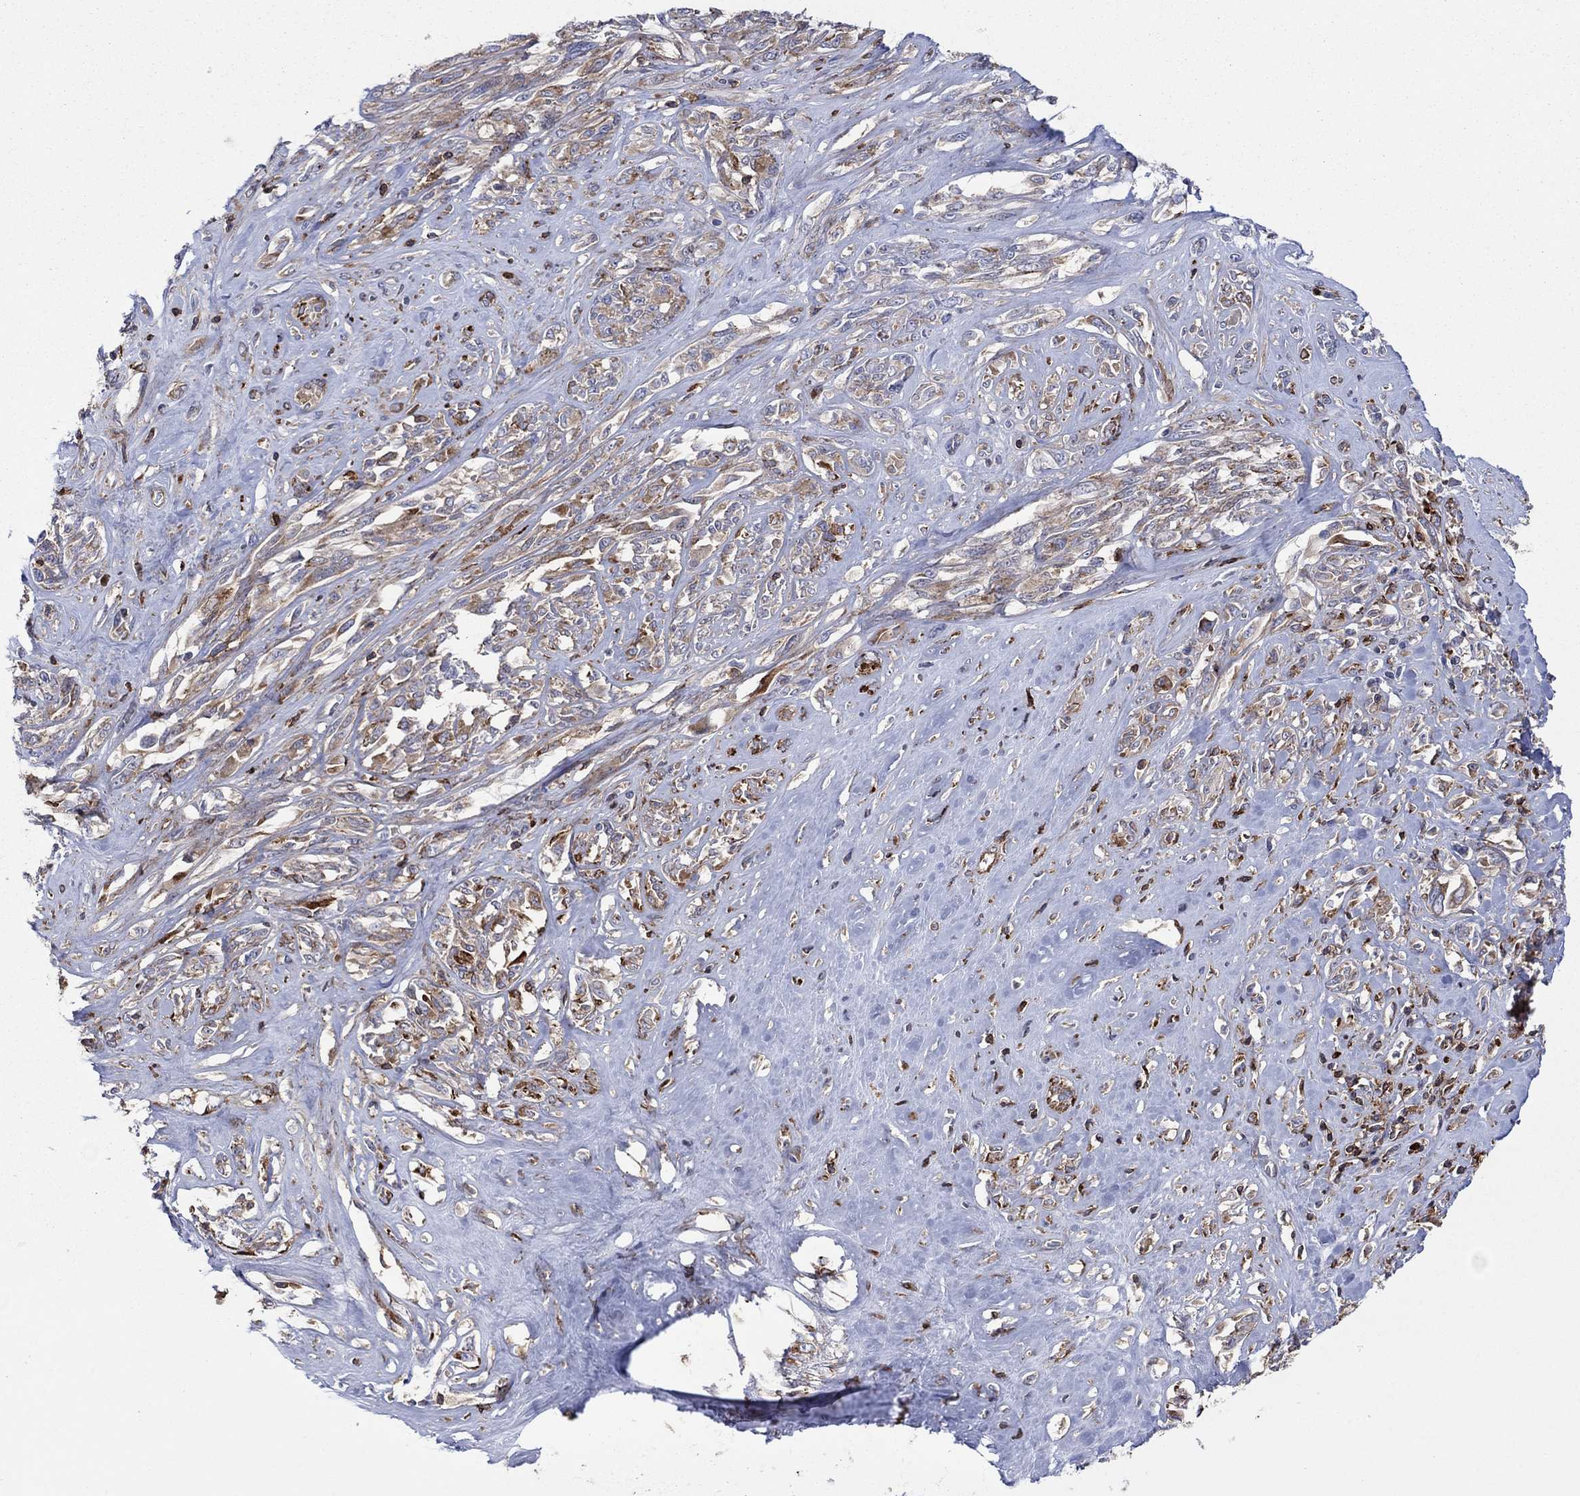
{"staining": {"intensity": "strong", "quantity": "<25%", "location": "cytoplasmic/membranous"}, "tissue": "melanoma", "cell_type": "Tumor cells", "image_type": "cancer", "snomed": [{"axis": "morphology", "description": "Malignant melanoma, NOS"}, {"axis": "topography", "description": "Skin"}], "caption": "Malignant melanoma was stained to show a protein in brown. There is medium levels of strong cytoplasmic/membranous expression in approximately <25% of tumor cells.", "gene": "PAG1", "patient": {"sex": "female", "age": 91}}